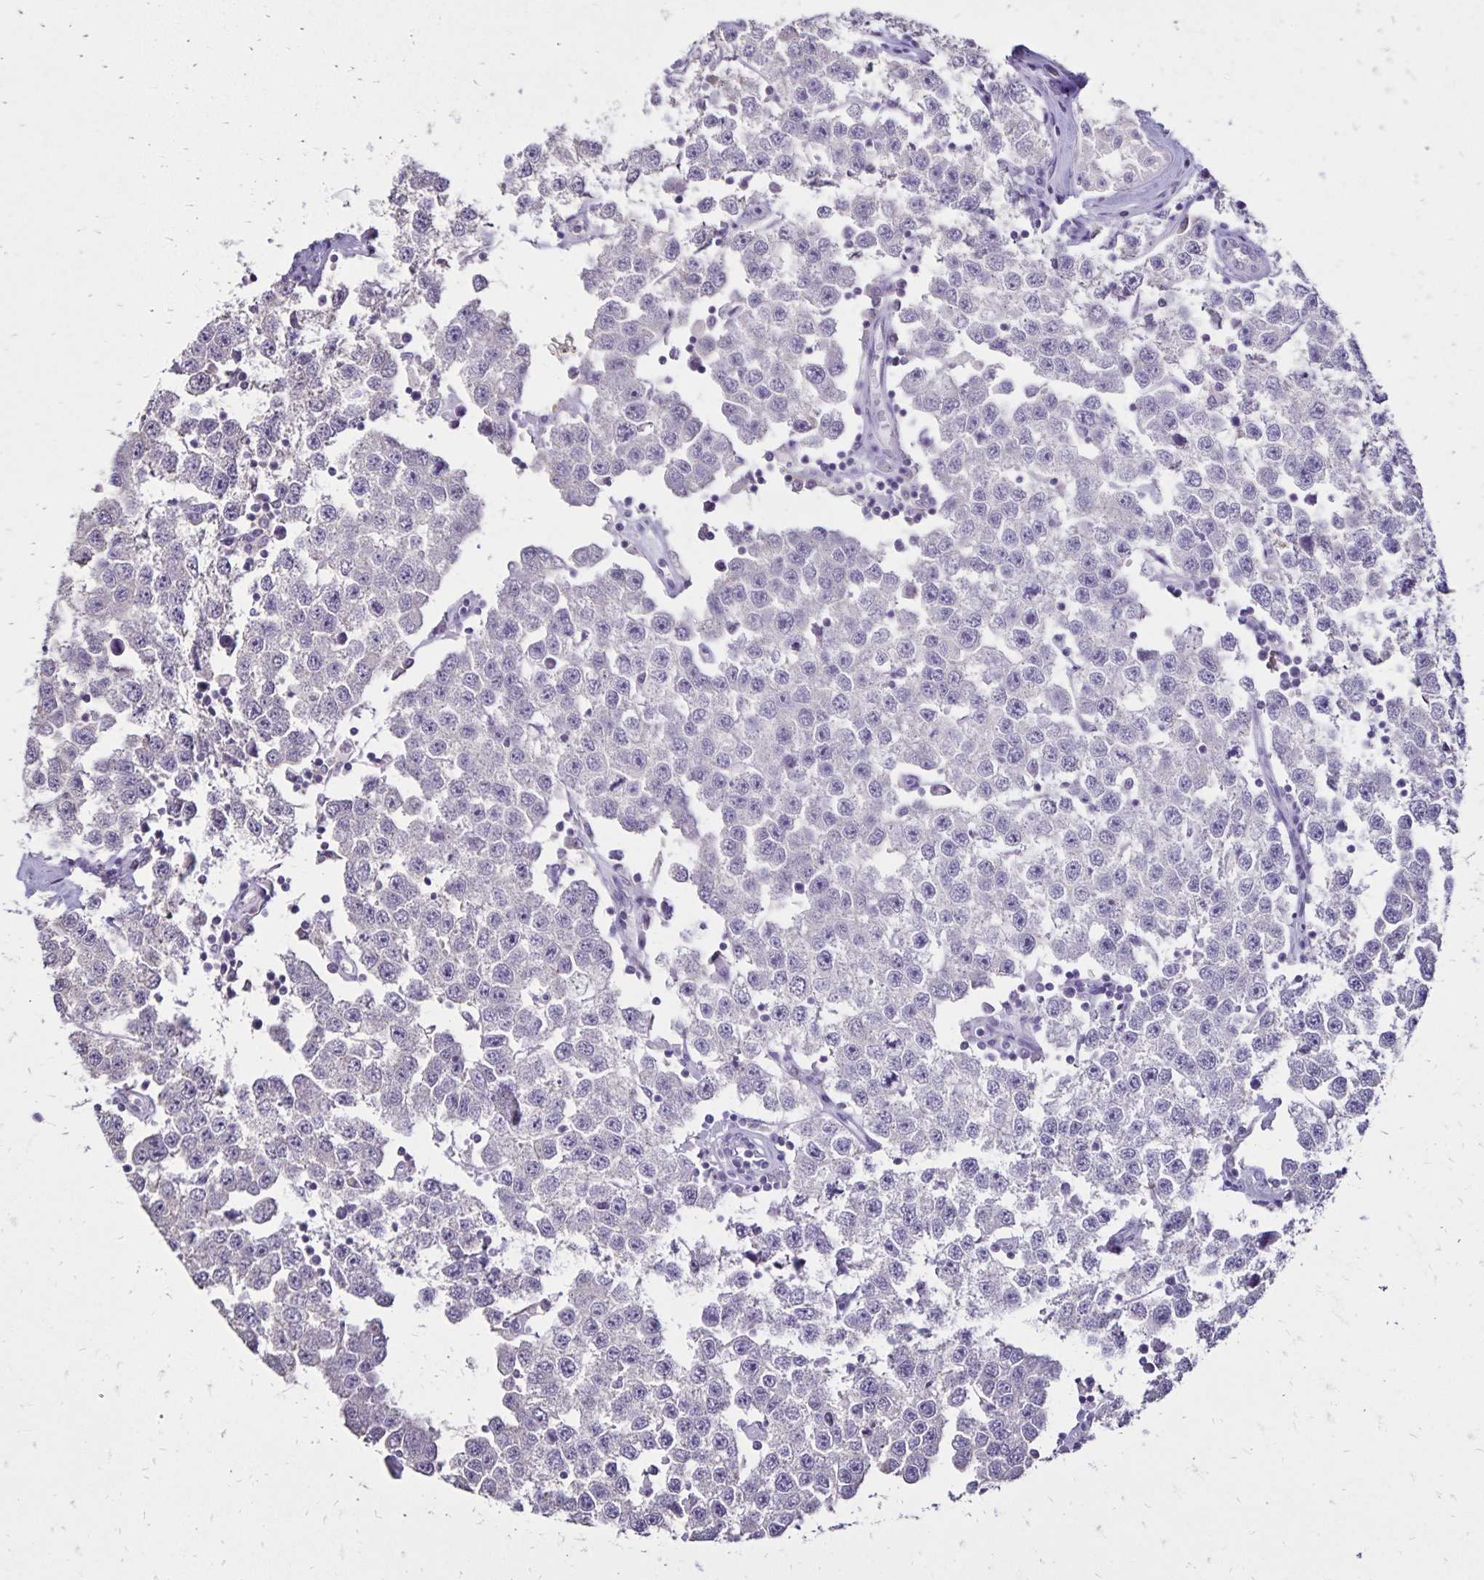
{"staining": {"intensity": "negative", "quantity": "none", "location": "none"}, "tissue": "testis cancer", "cell_type": "Tumor cells", "image_type": "cancer", "snomed": [{"axis": "morphology", "description": "Seminoma, NOS"}, {"axis": "topography", "description": "Testis"}], "caption": "The image shows no staining of tumor cells in testis cancer (seminoma).", "gene": "SH3GL3", "patient": {"sex": "male", "age": 34}}